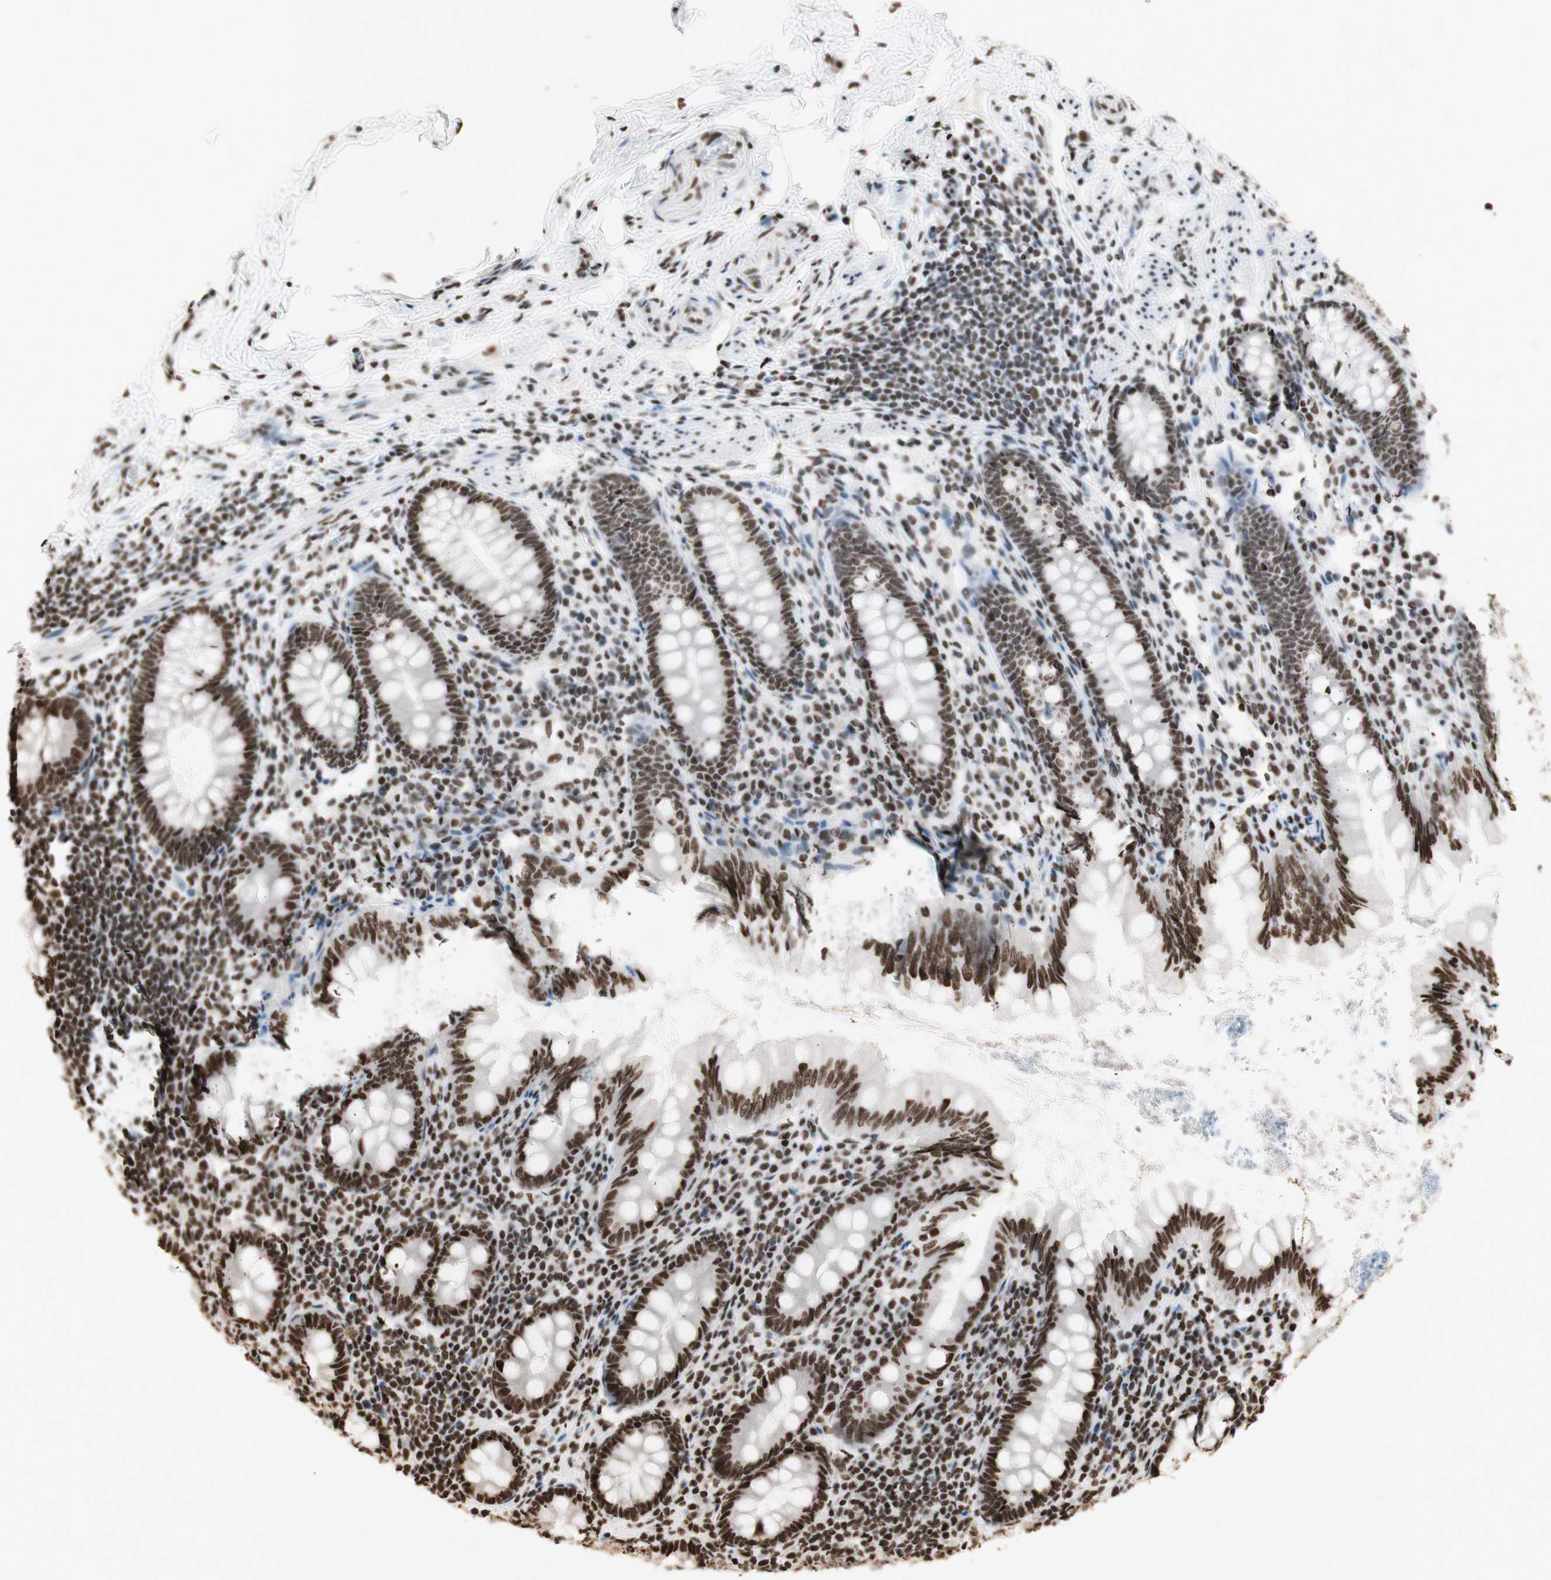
{"staining": {"intensity": "strong", "quantity": ">75%", "location": "nuclear"}, "tissue": "appendix", "cell_type": "Glandular cells", "image_type": "normal", "snomed": [{"axis": "morphology", "description": "Normal tissue, NOS"}, {"axis": "topography", "description": "Appendix"}], "caption": "Strong nuclear expression for a protein is seen in about >75% of glandular cells of normal appendix using IHC.", "gene": "HNRNPA2B1", "patient": {"sex": "female", "age": 77}}